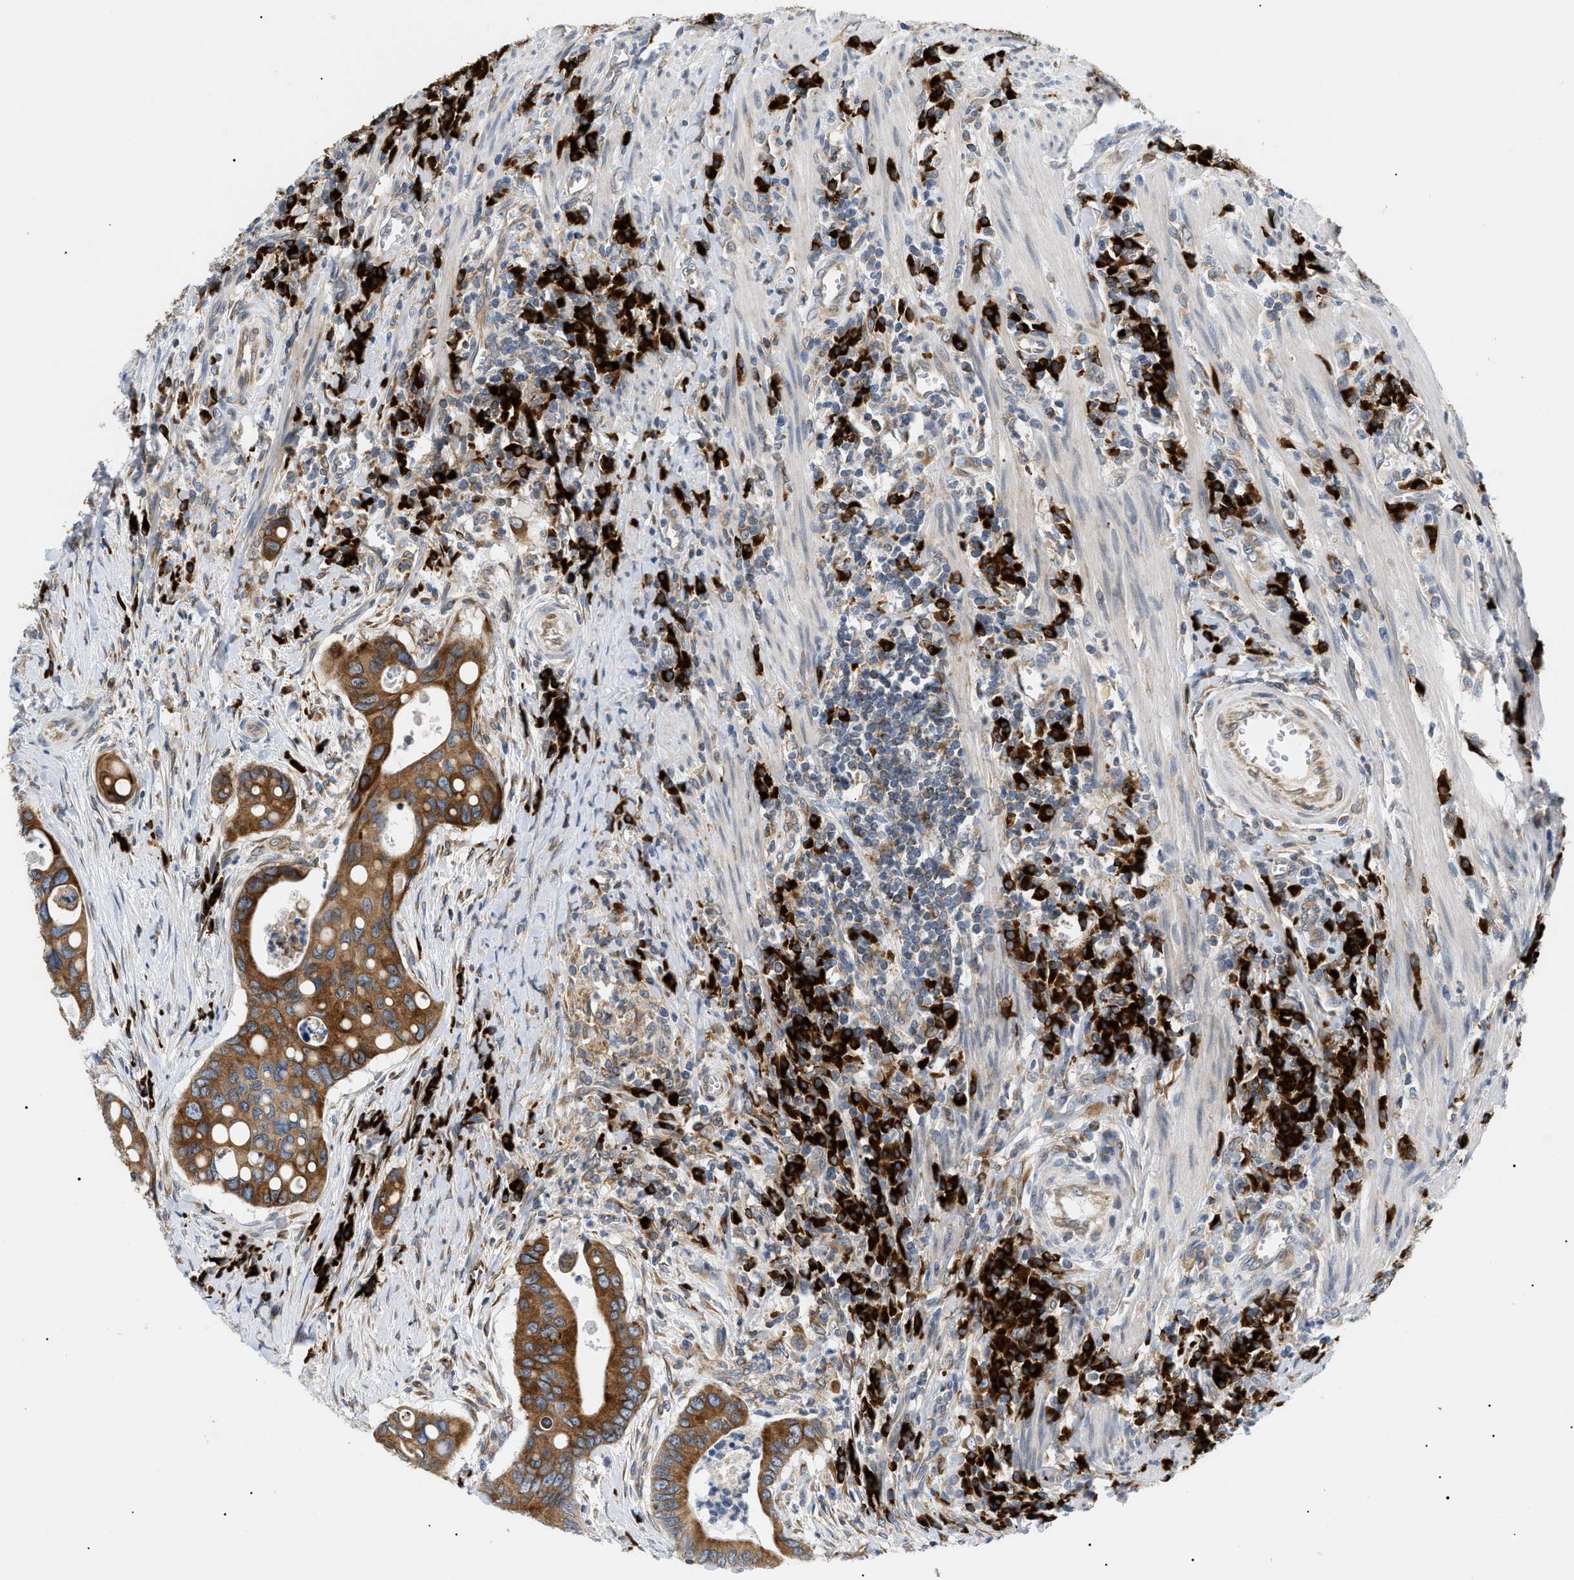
{"staining": {"intensity": "moderate", "quantity": ">75%", "location": "cytoplasmic/membranous"}, "tissue": "colorectal cancer", "cell_type": "Tumor cells", "image_type": "cancer", "snomed": [{"axis": "morphology", "description": "Inflammation, NOS"}, {"axis": "morphology", "description": "Adenocarcinoma, NOS"}, {"axis": "topography", "description": "Colon"}], "caption": "DAB (3,3'-diaminobenzidine) immunohistochemical staining of human adenocarcinoma (colorectal) demonstrates moderate cytoplasmic/membranous protein staining in approximately >75% of tumor cells. Nuclei are stained in blue.", "gene": "DERL1", "patient": {"sex": "male", "age": 72}}